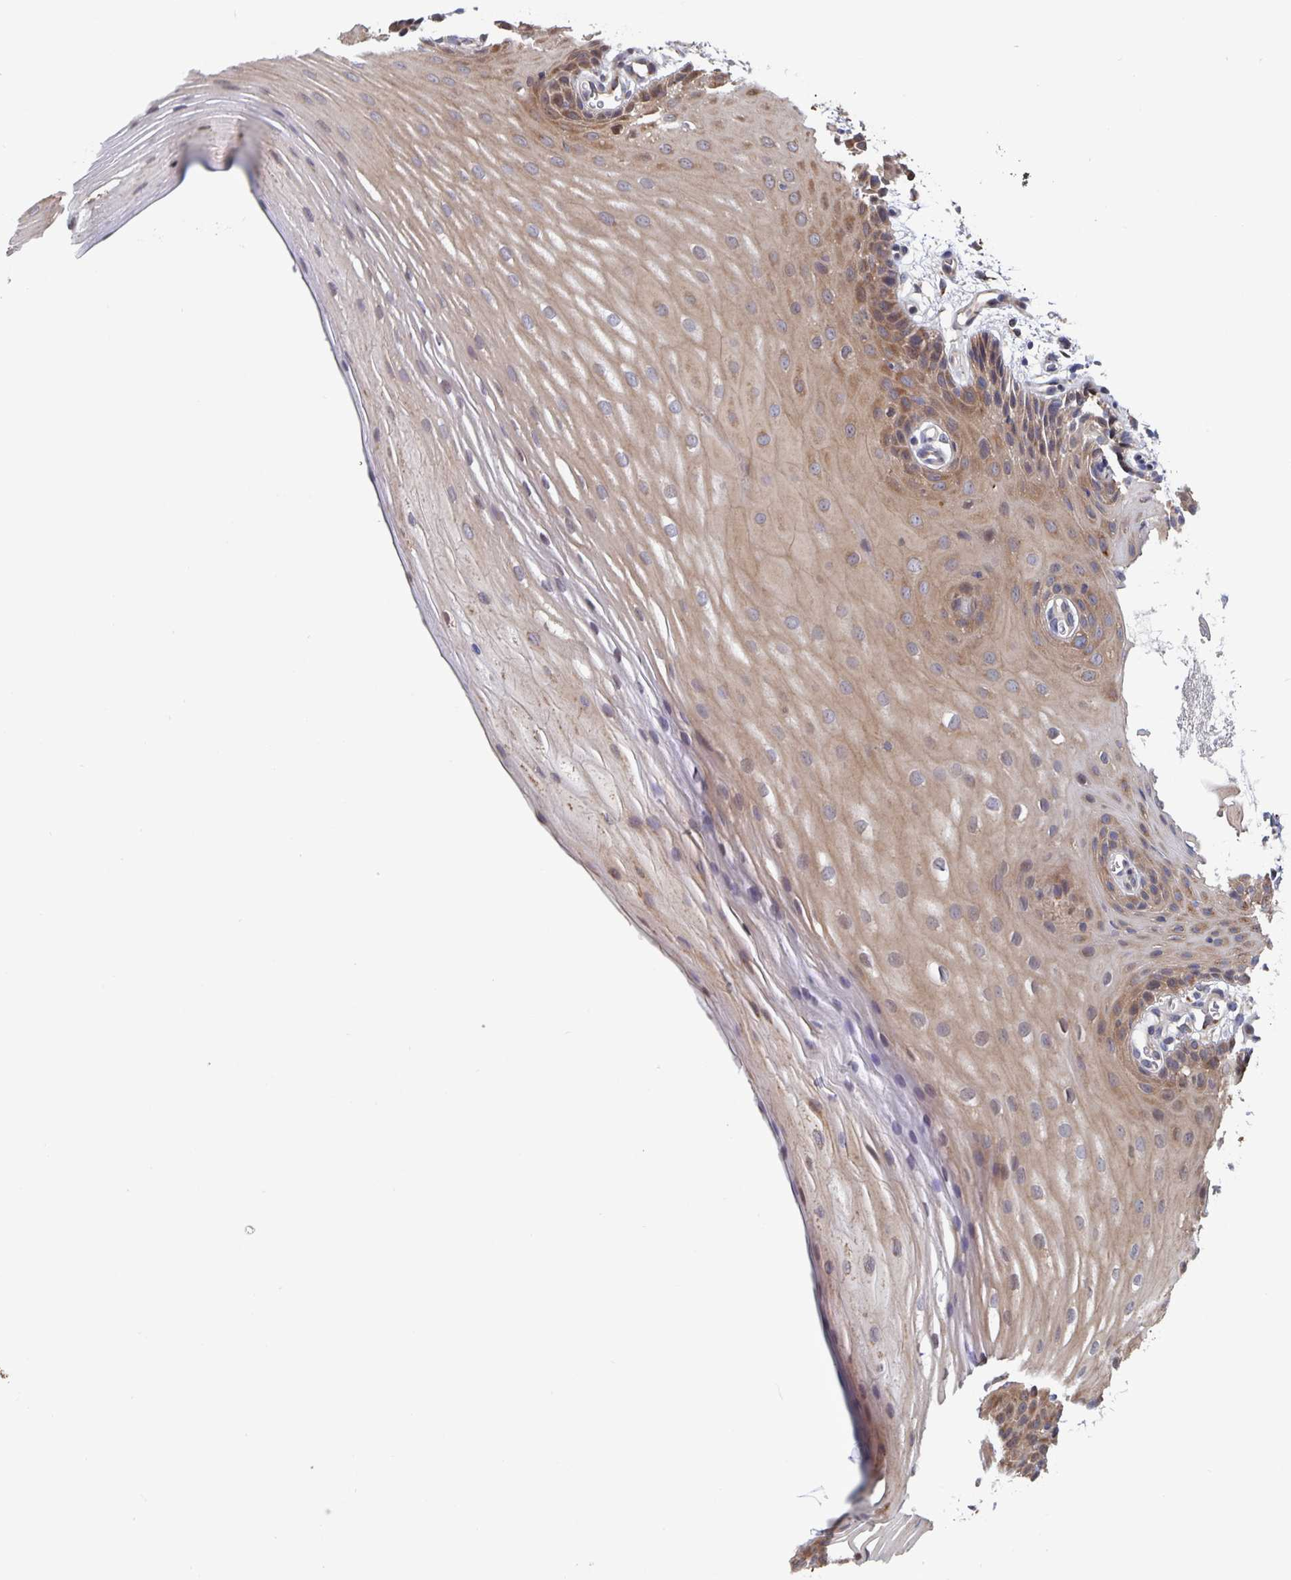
{"staining": {"intensity": "moderate", "quantity": "<25%", "location": "cytoplasmic/membranous"}, "tissue": "oral mucosa", "cell_type": "Squamous epithelial cells", "image_type": "normal", "snomed": [{"axis": "morphology", "description": "Normal tissue, NOS"}, {"axis": "topography", "description": "Oral tissue"}], "caption": "A brown stain labels moderate cytoplasmic/membranous expression of a protein in squamous epithelial cells of normal human oral mucosa.", "gene": "ACACA", "patient": {"sex": "female", "age": 81}}